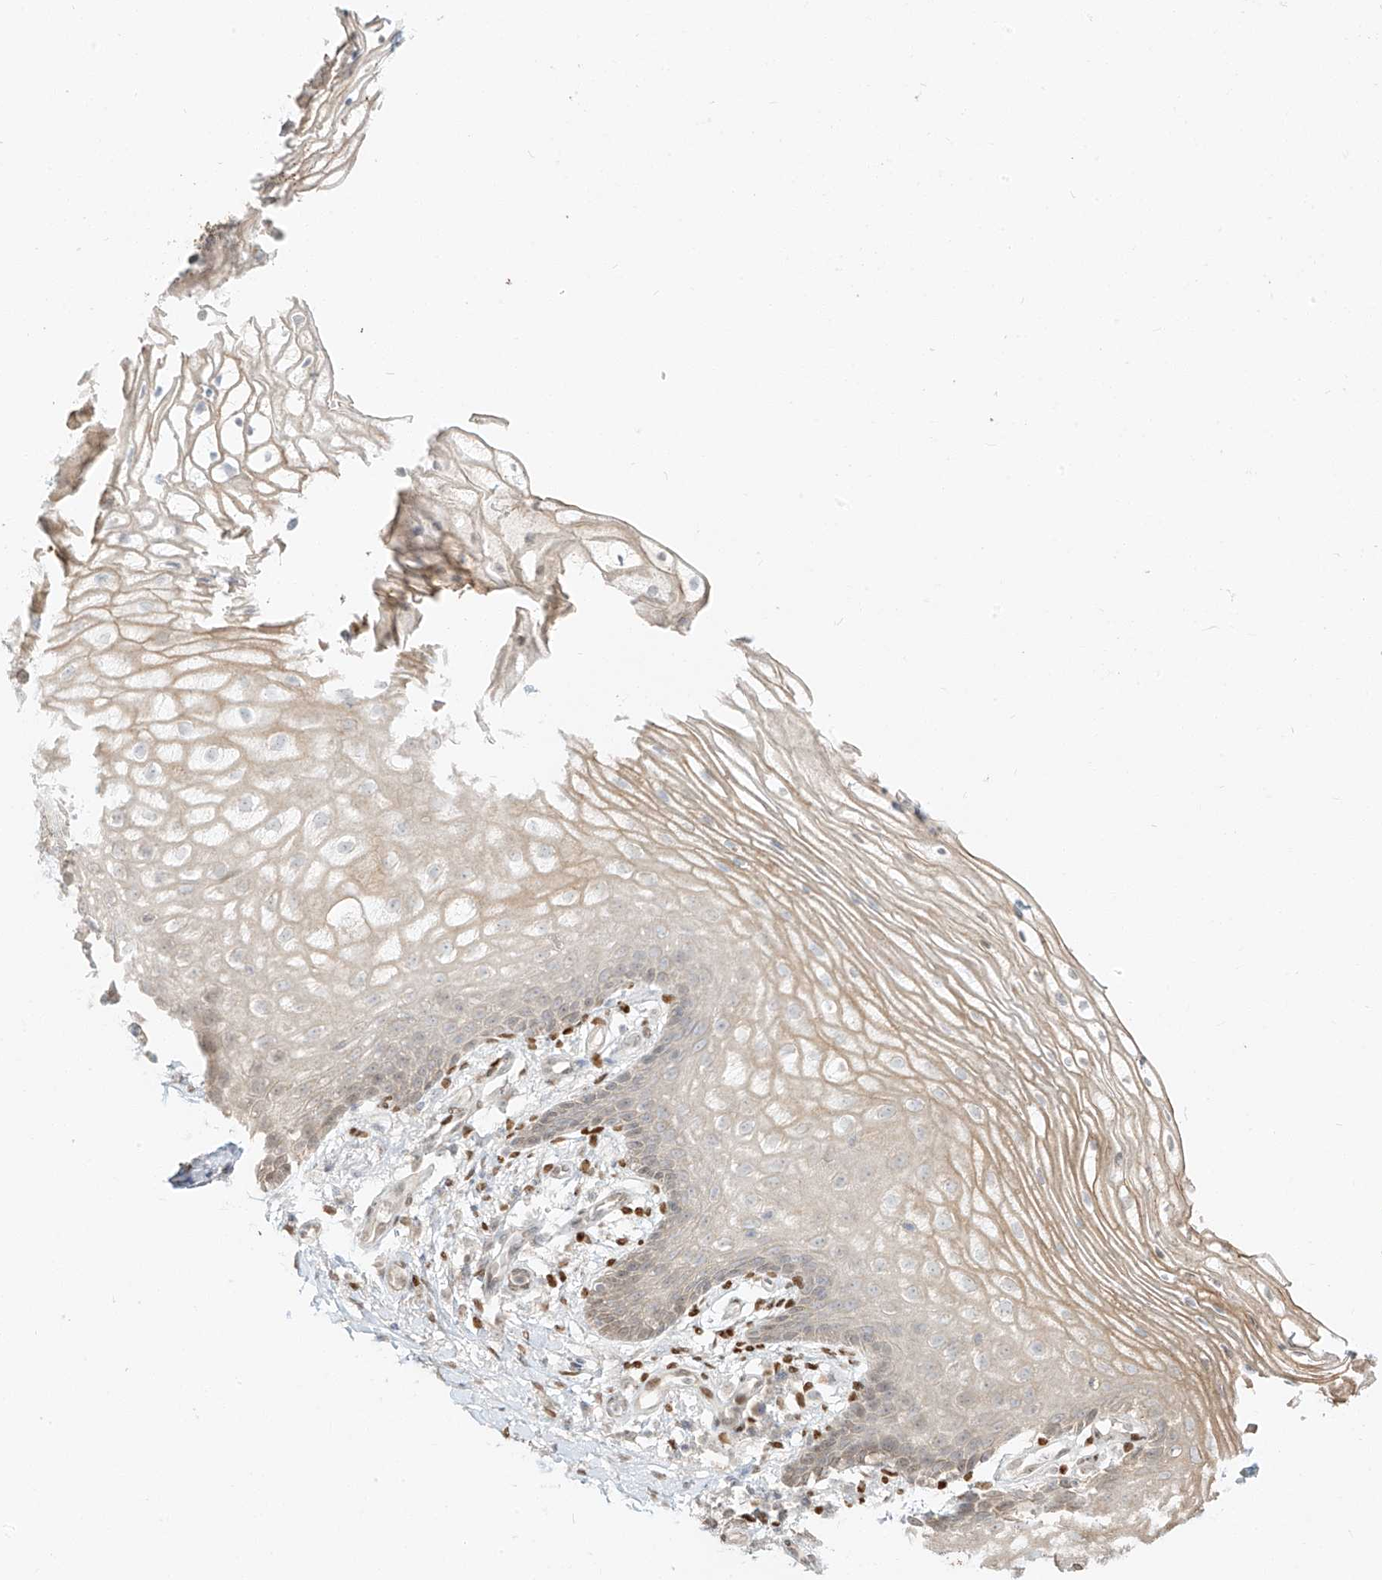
{"staining": {"intensity": "weak", "quantity": "25%-75%", "location": "cytoplasmic/membranous"}, "tissue": "vagina", "cell_type": "Squamous epithelial cells", "image_type": "normal", "snomed": [{"axis": "morphology", "description": "Normal tissue, NOS"}, {"axis": "topography", "description": "Vagina"}], "caption": "Immunohistochemistry histopathology image of unremarkable vagina stained for a protein (brown), which exhibits low levels of weak cytoplasmic/membranous staining in approximately 25%-75% of squamous epithelial cells.", "gene": "ZNF774", "patient": {"sex": "female", "age": 60}}